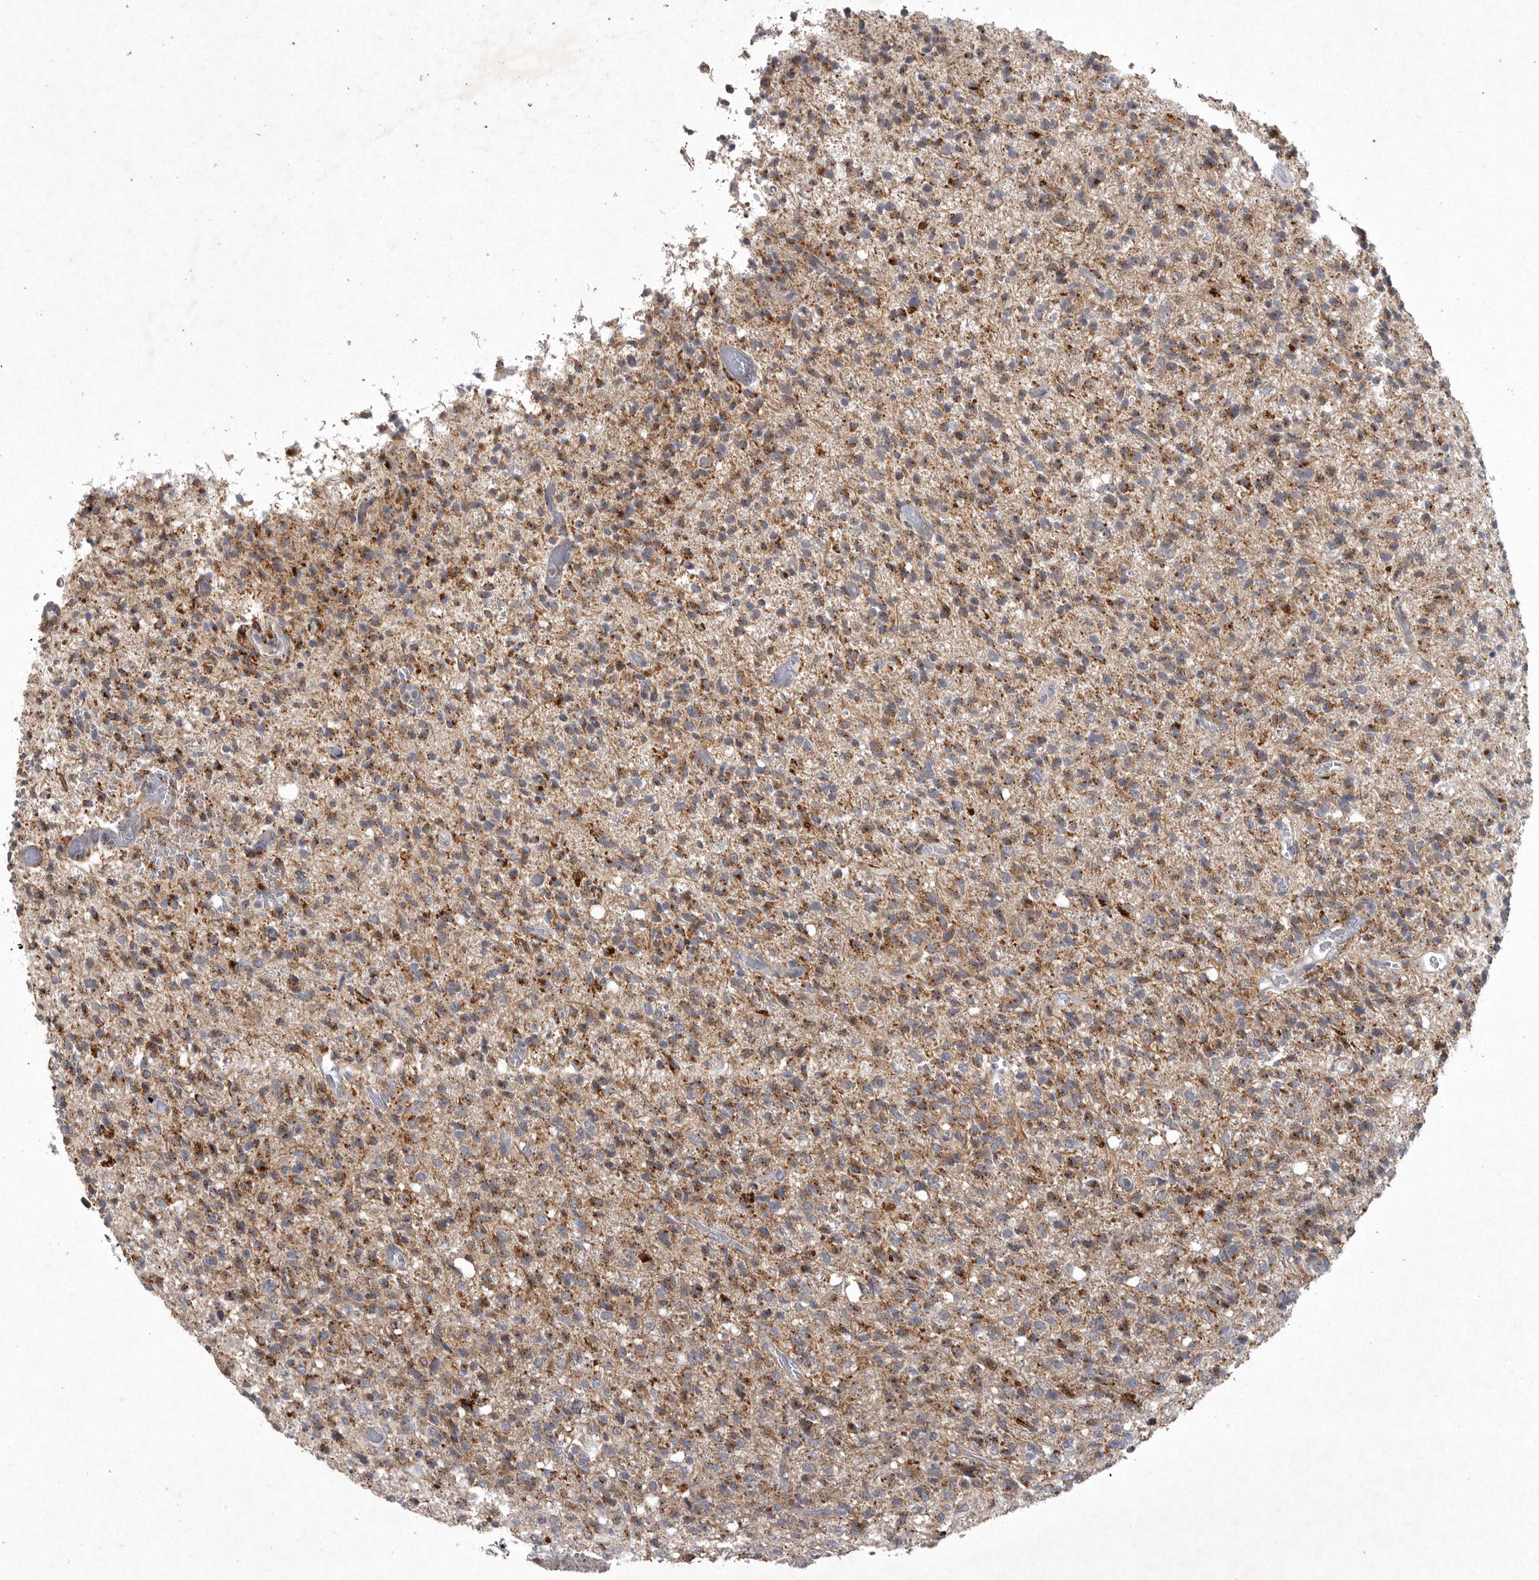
{"staining": {"intensity": "moderate", "quantity": ">75%", "location": "cytoplasmic/membranous"}, "tissue": "glioma", "cell_type": "Tumor cells", "image_type": "cancer", "snomed": [{"axis": "morphology", "description": "Glioma, malignant, High grade"}, {"axis": "topography", "description": "Brain"}], "caption": "Protein staining displays moderate cytoplasmic/membranous expression in about >75% of tumor cells in glioma.", "gene": "LAMTOR3", "patient": {"sex": "female", "age": 57}}